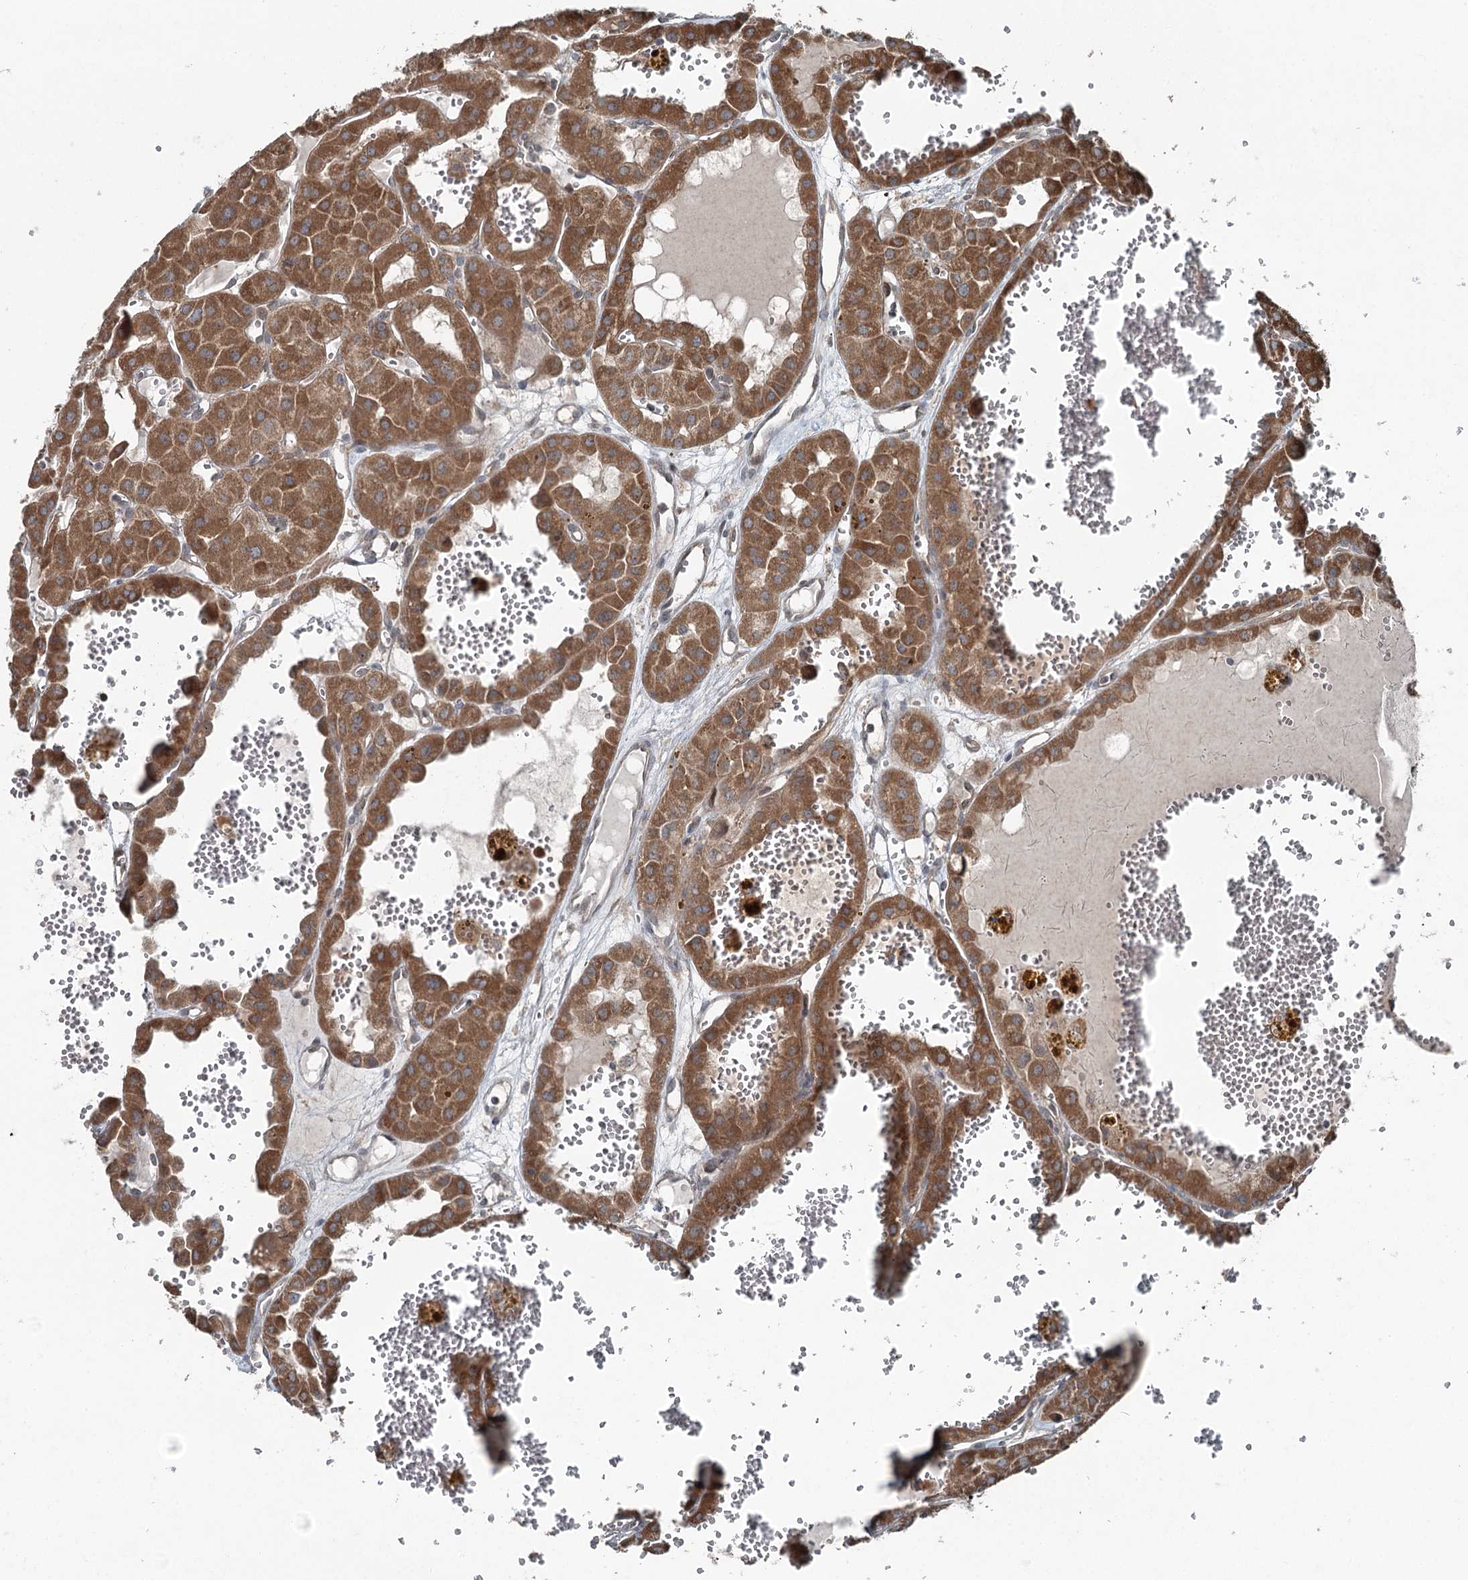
{"staining": {"intensity": "moderate", "quantity": ">75%", "location": "cytoplasmic/membranous"}, "tissue": "renal cancer", "cell_type": "Tumor cells", "image_type": "cancer", "snomed": [{"axis": "morphology", "description": "Carcinoma, NOS"}, {"axis": "topography", "description": "Kidney"}], "caption": "IHC (DAB (3,3'-diaminobenzidine)) staining of carcinoma (renal) reveals moderate cytoplasmic/membranous protein positivity in approximately >75% of tumor cells.", "gene": "SKIC3", "patient": {"sex": "female", "age": 75}}